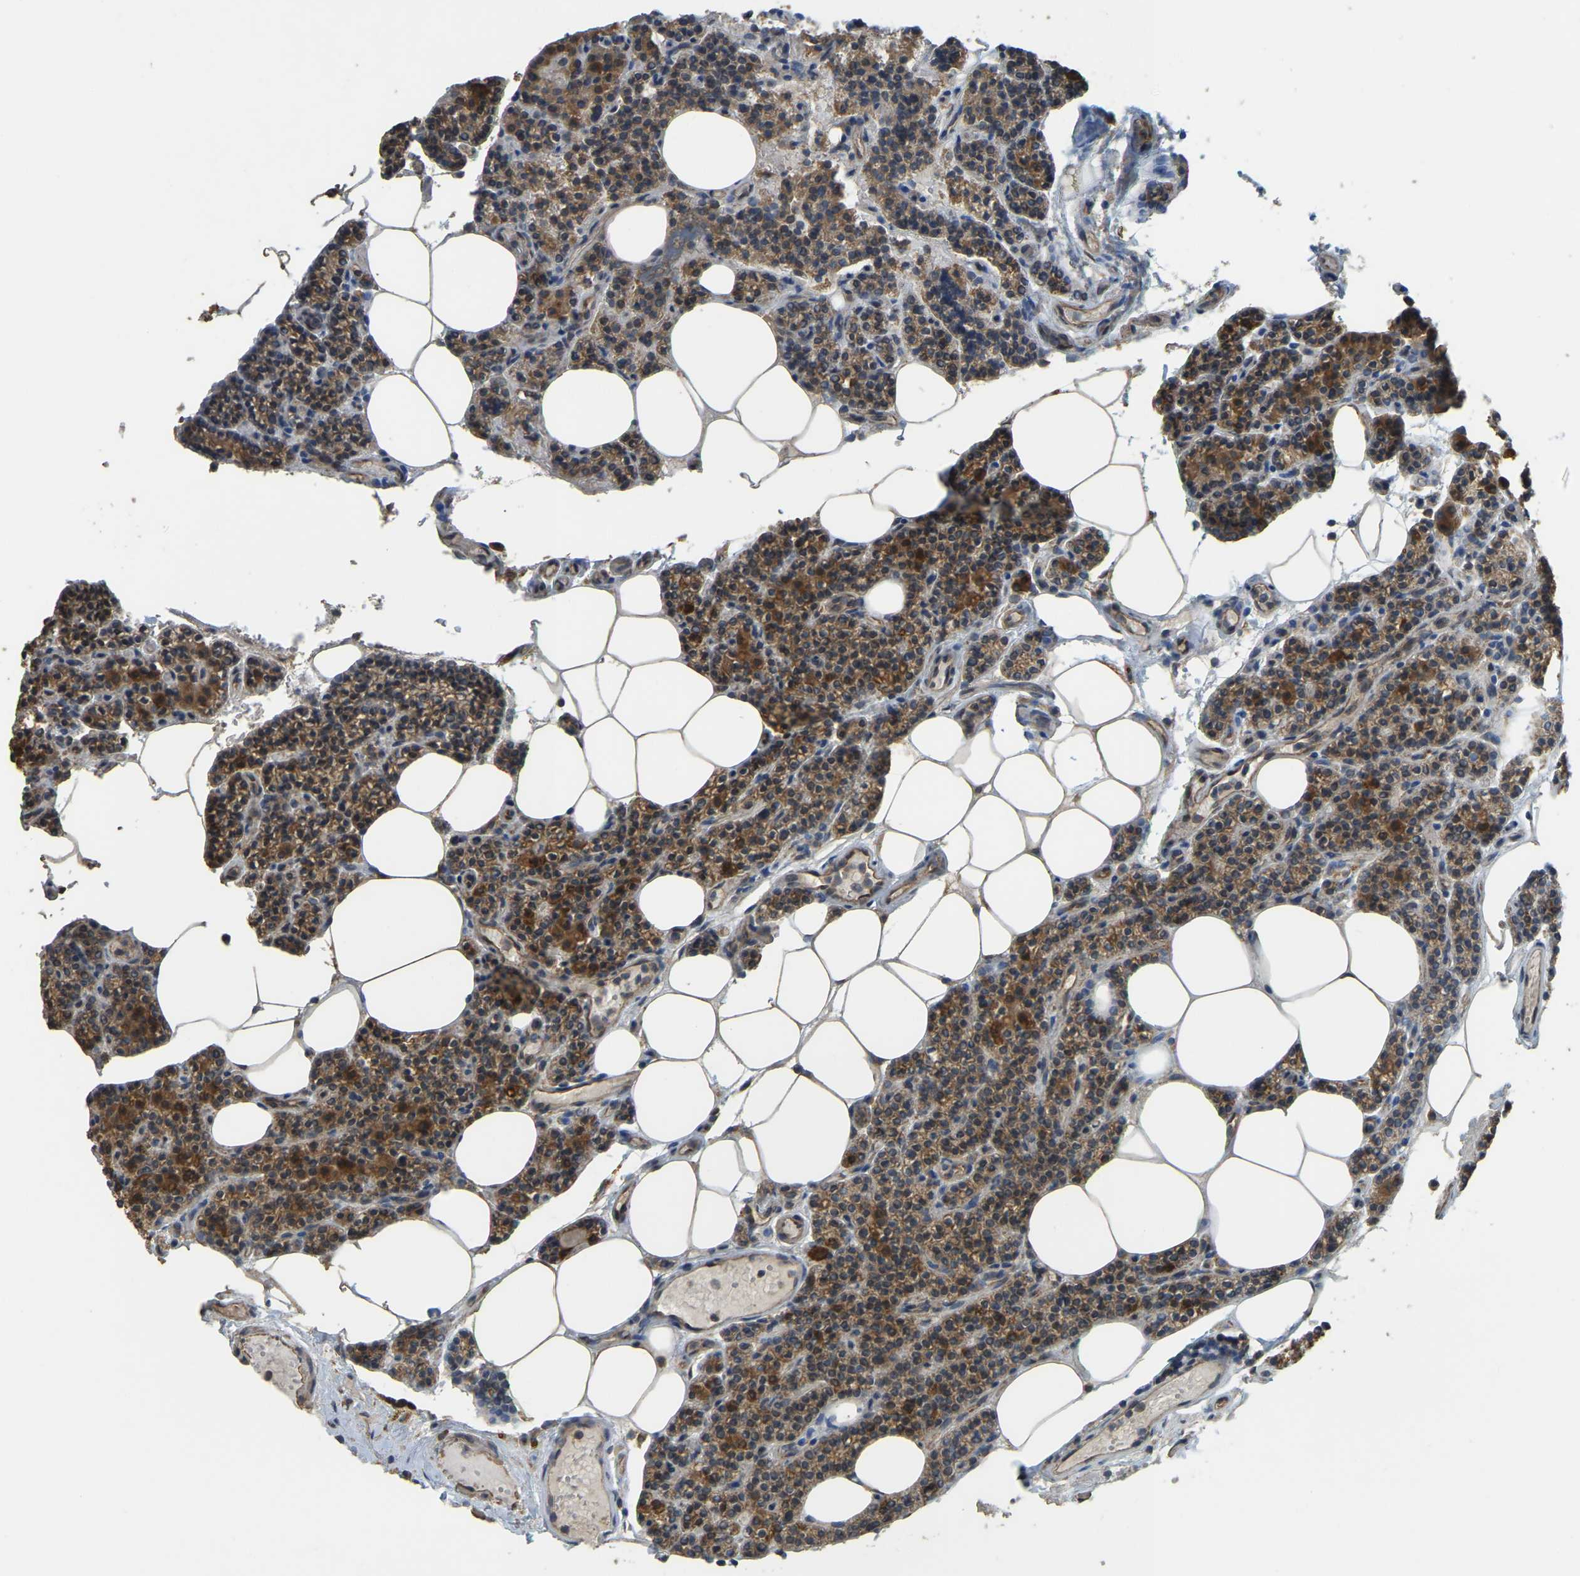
{"staining": {"intensity": "moderate", "quantity": ">75%", "location": "cytoplasmic/membranous"}, "tissue": "parathyroid gland", "cell_type": "Glandular cells", "image_type": "normal", "snomed": [{"axis": "morphology", "description": "Normal tissue, NOS"}, {"axis": "morphology", "description": "Adenoma, NOS"}, {"axis": "topography", "description": "Parathyroid gland"}], "caption": "IHC staining of normal parathyroid gland, which displays medium levels of moderate cytoplasmic/membranous expression in approximately >75% of glandular cells indicating moderate cytoplasmic/membranous protein expression. The staining was performed using DAB (3,3'-diaminobenzidine) (brown) for protein detection and nuclei were counterstained in hematoxylin (blue).", "gene": "GNG2", "patient": {"sex": "female", "age": 70}}